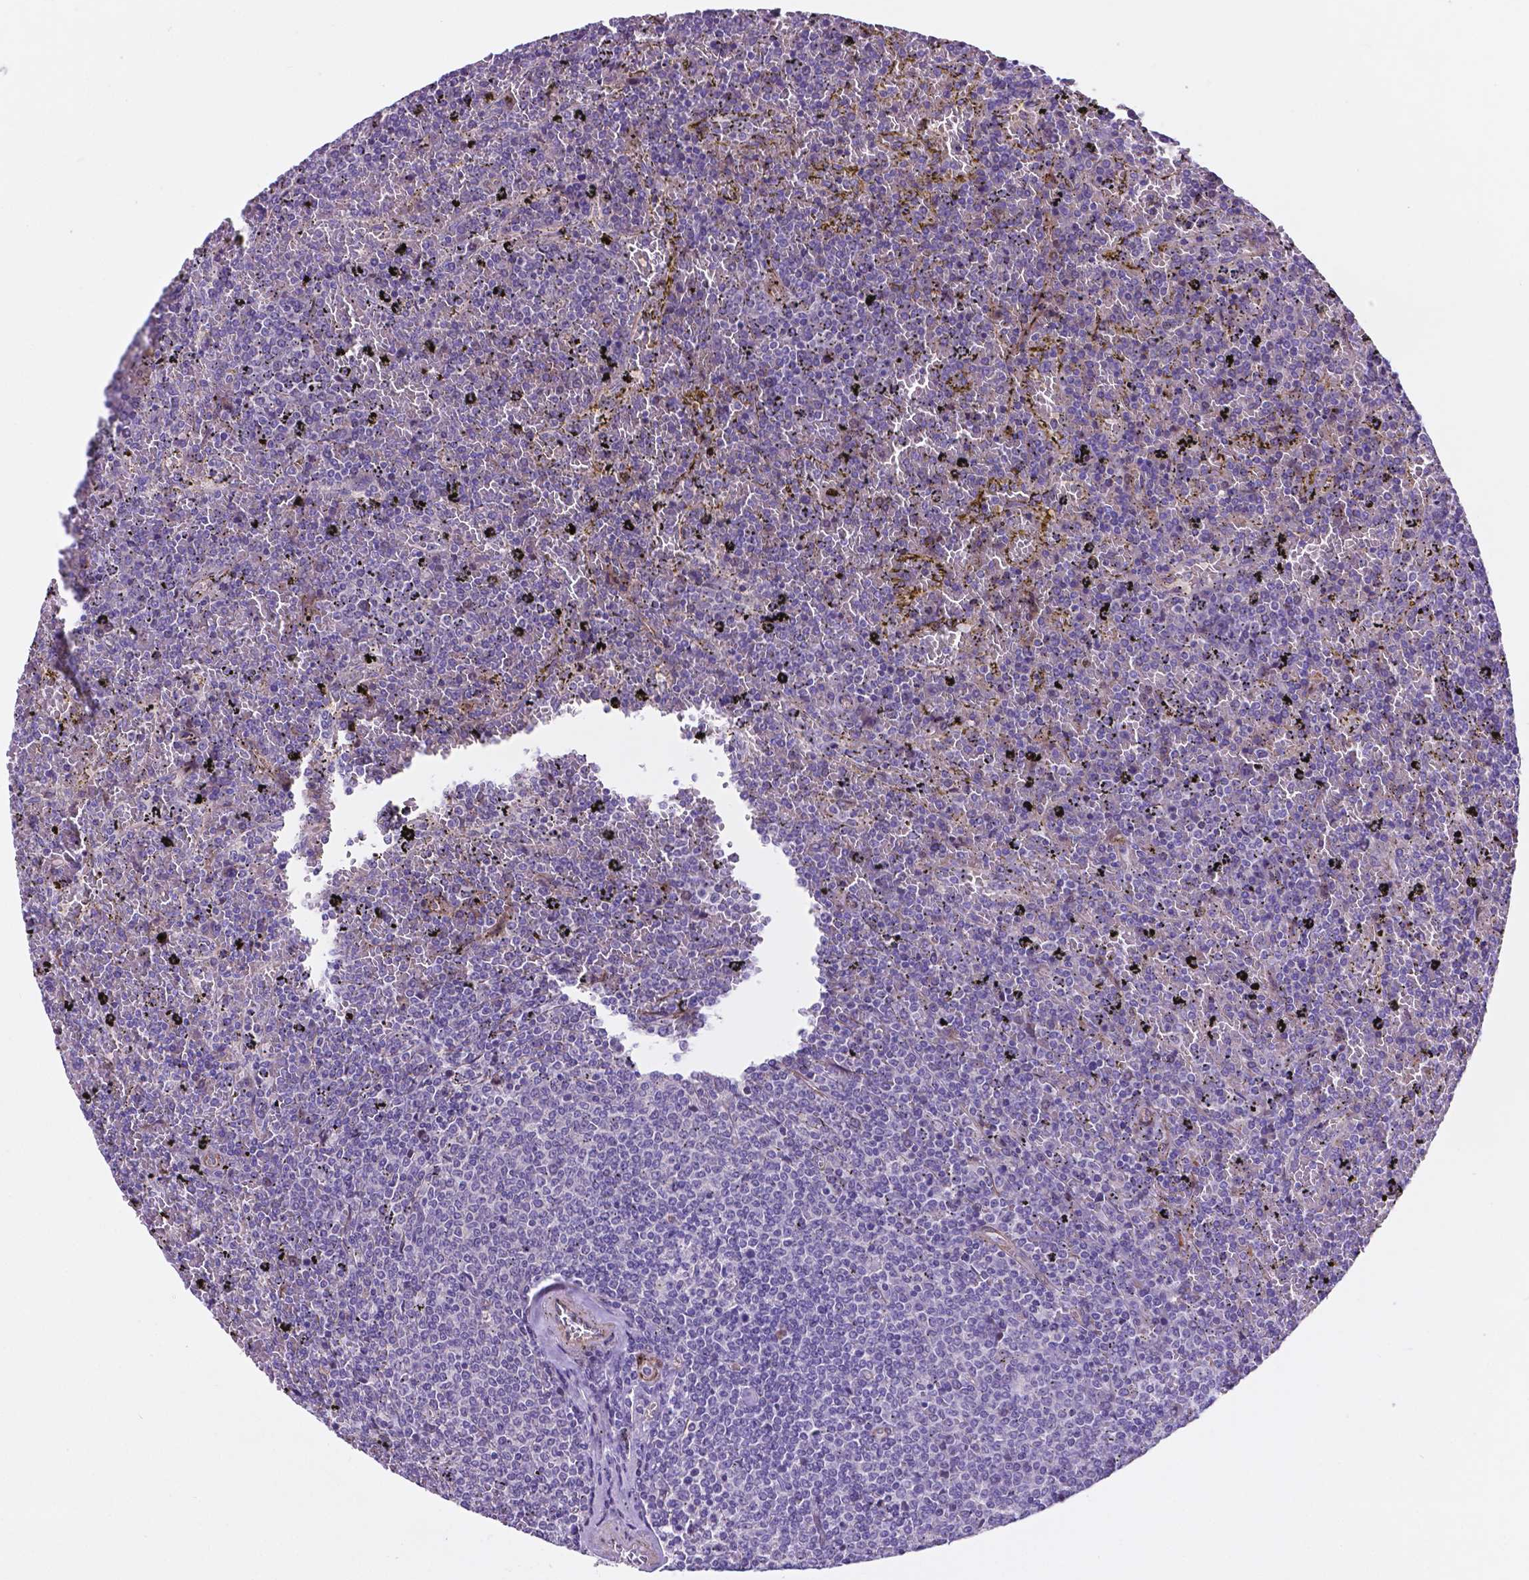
{"staining": {"intensity": "negative", "quantity": "none", "location": "none"}, "tissue": "lymphoma", "cell_type": "Tumor cells", "image_type": "cancer", "snomed": [{"axis": "morphology", "description": "Malignant lymphoma, non-Hodgkin's type, Low grade"}, {"axis": "topography", "description": "Spleen"}], "caption": "Micrograph shows no significant protein expression in tumor cells of low-grade malignant lymphoma, non-Hodgkin's type.", "gene": "PFKFB4", "patient": {"sex": "female", "age": 77}}